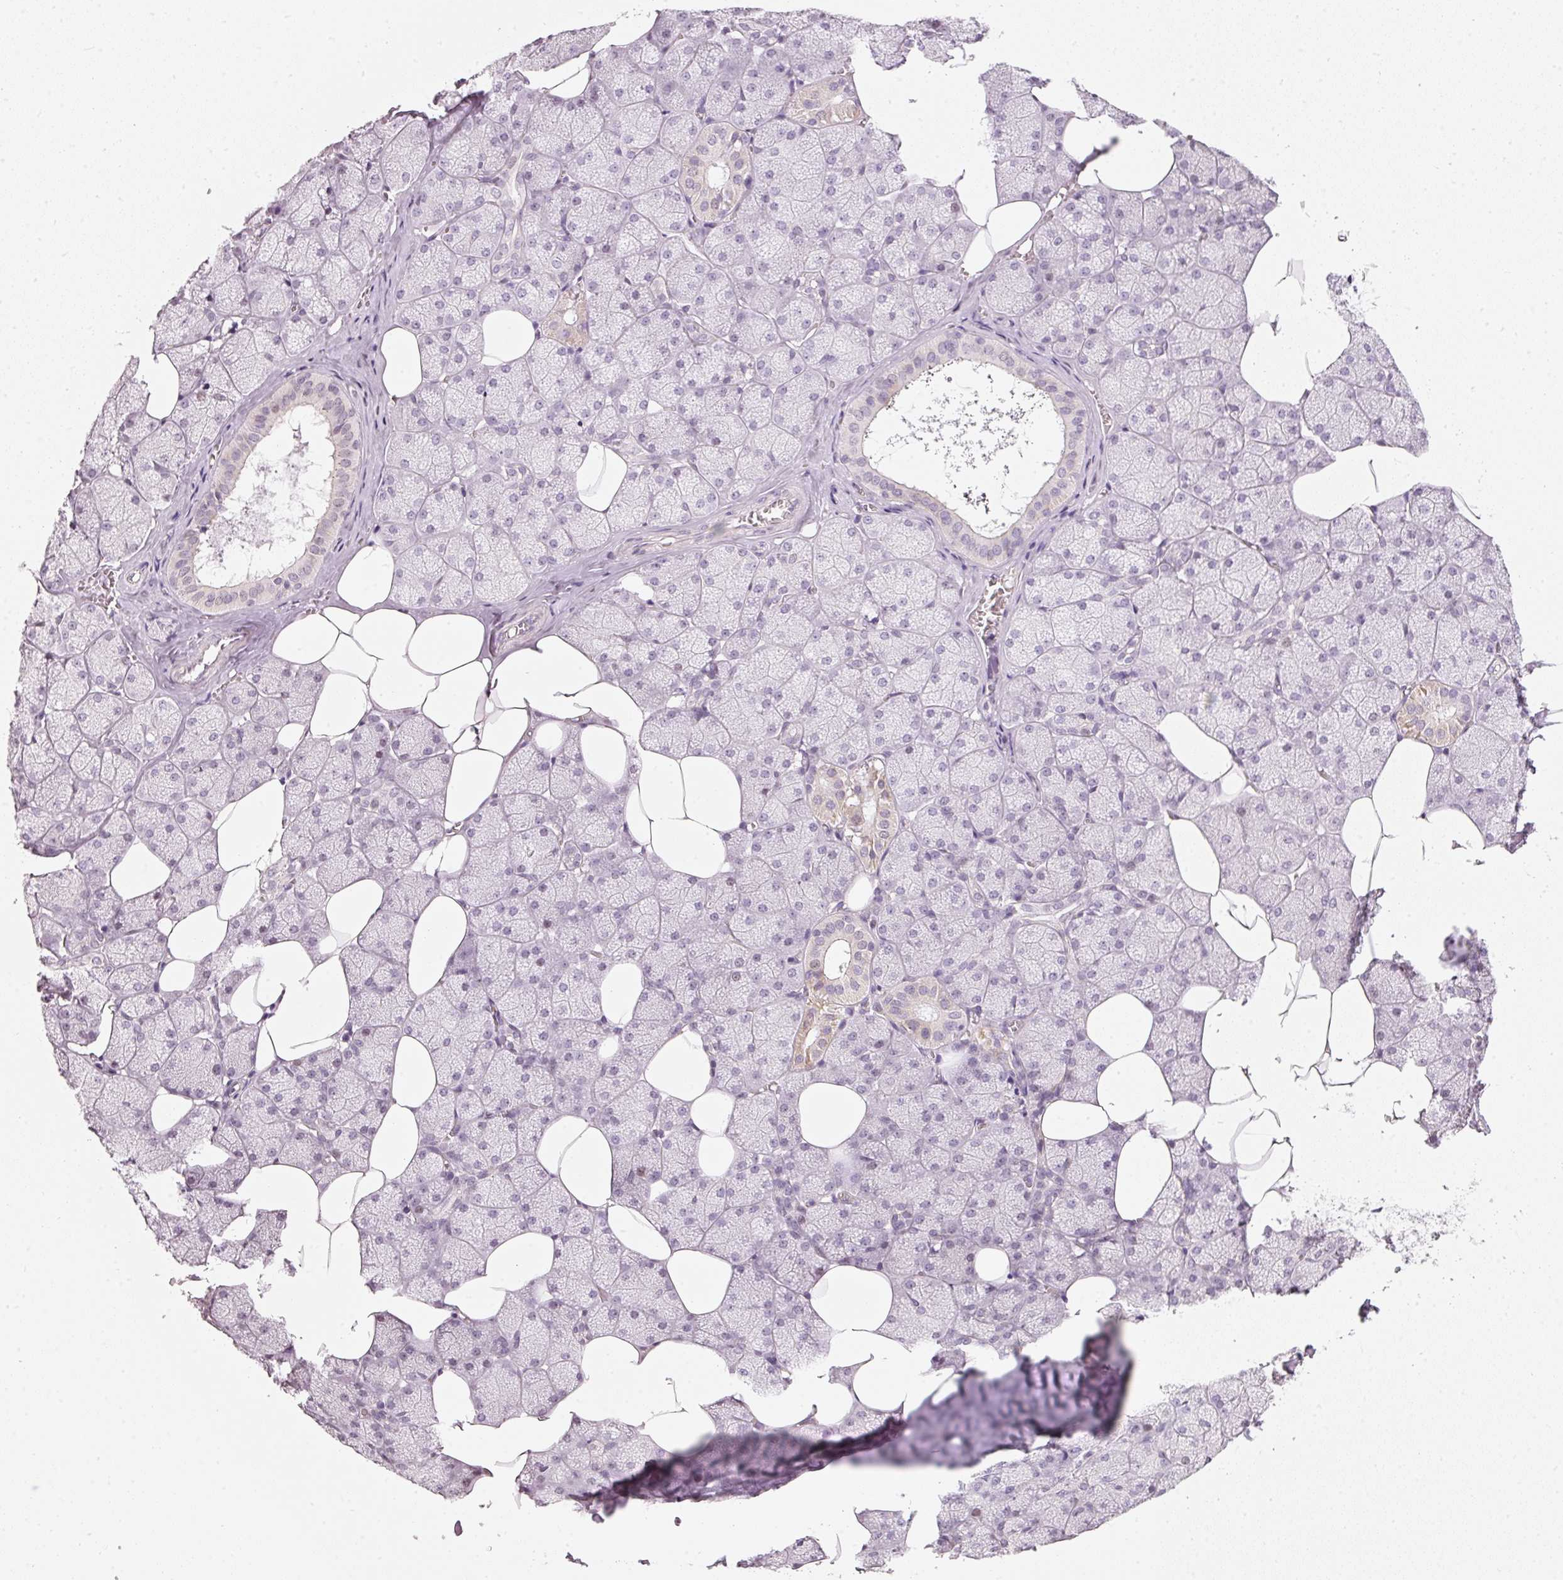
{"staining": {"intensity": "negative", "quantity": "none", "location": "none"}, "tissue": "salivary gland", "cell_type": "Glandular cells", "image_type": "normal", "snomed": [{"axis": "morphology", "description": "Normal tissue, NOS"}, {"axis": "topography", "description": "Salivary gland"}, {"axis": "topography", "description": "Peripheral nerve tissue"}], "caption": "High power microscopy histopathology image of an immunohistochemistry (IHC) histopathology image of benign salivary gland, revealing no significant expression in glandular cells. (IHC, brightfield microscopy, high magnification).", "gene": "NRDE2", "patient": {"sex": "male", "age": 38}}